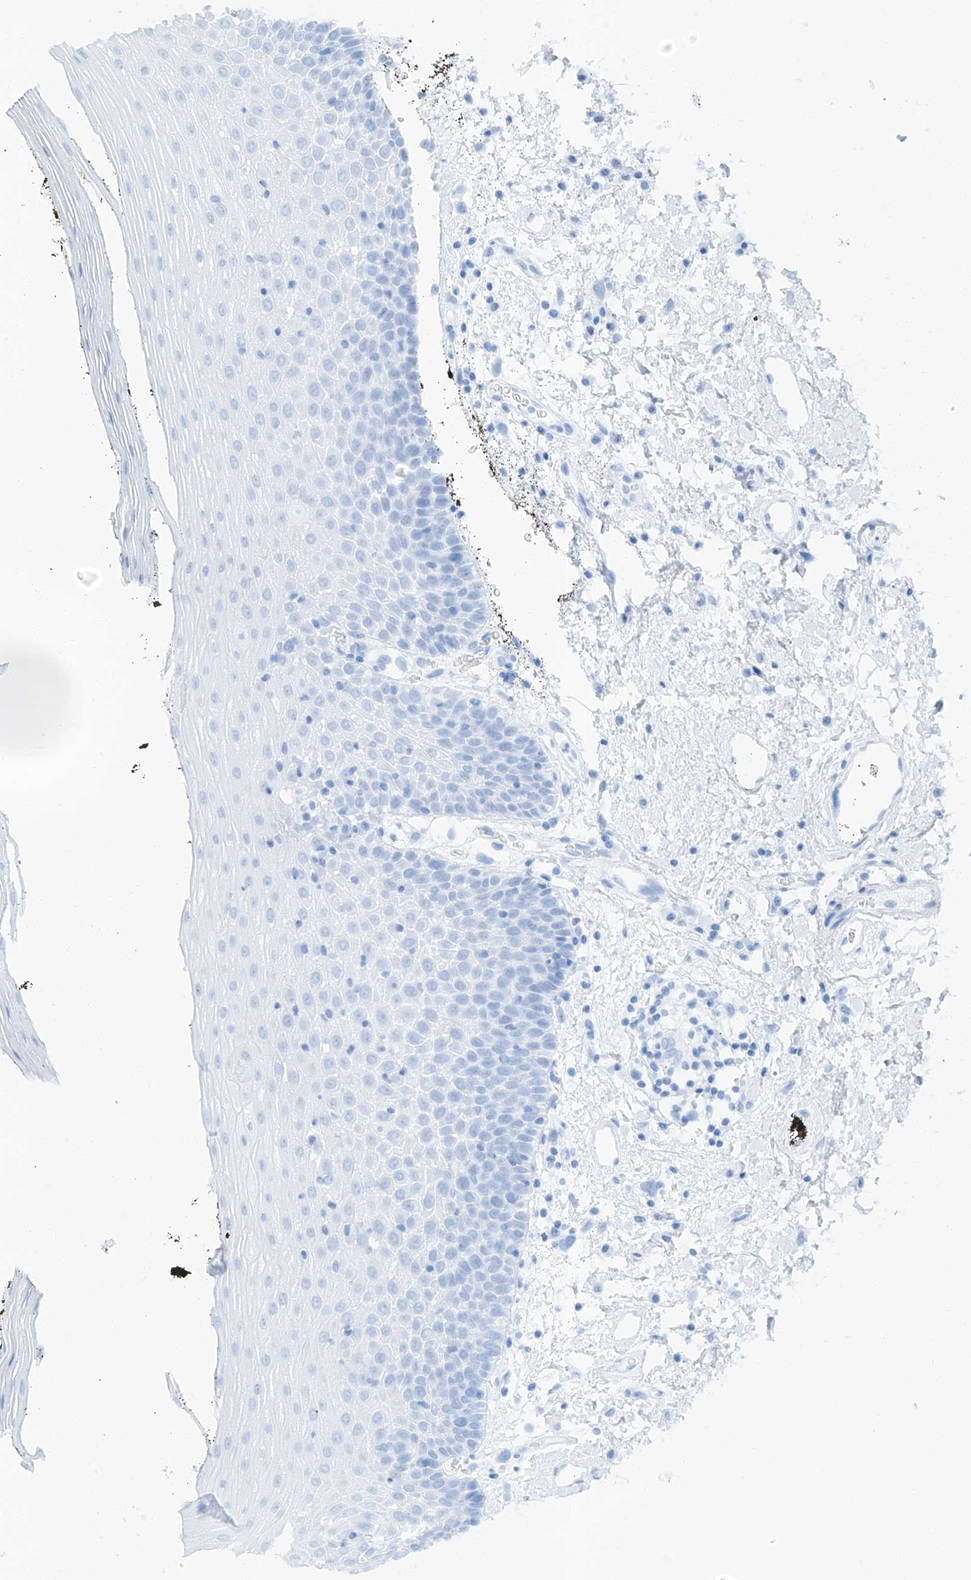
{"staining": {"intensity": "negative", "quantity": "none", "location": "none"}, "tissue": "oral mucosa", "cell_type": "Squamous epithelial cells", "image_type": "normal", "snomed": [{"axis": "morphology", "description": "Normal tissue, NOS"}, {"axis": "topography", "description": "Oral tissue"}], "caption": "A high-resolution image shows IHC staining of unremarkable oral mucosa, which exhibits no significant positivity in squamous epithelial cells. (DAB immunohistochemistry (IHC) with hematoxylin counter stain).", "gene": "STX19", "patient": {"sex": "male", "age": 74}}